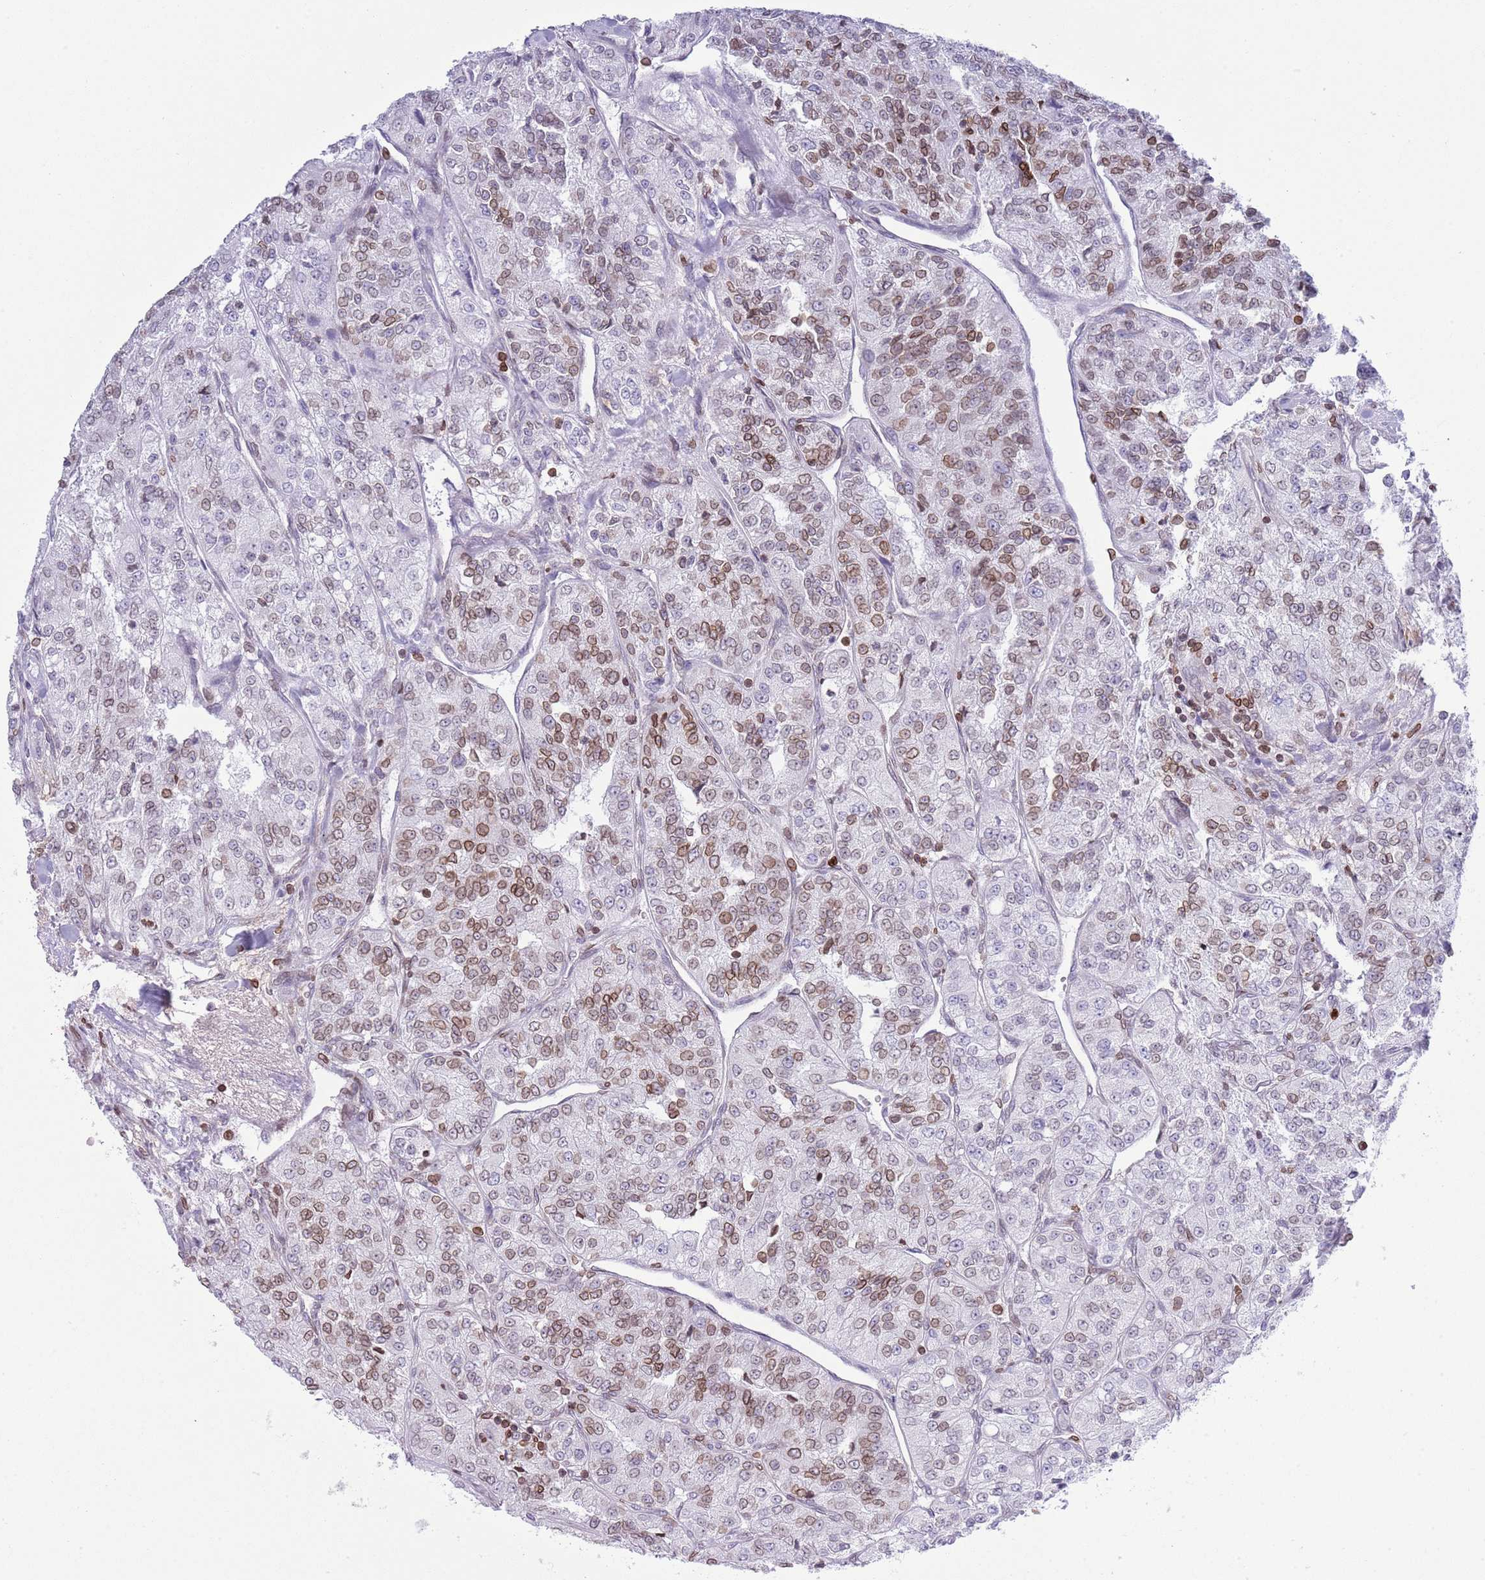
{"staining": {"intensity": "moderate", "quantity": "25%-75%", "location": "cytoplasmic/membranous,nuclear"}, "tissue": "renal cancer", "cell_type": "Tumor cells", "image_type": "cancer", "snomed": [{"axis": "morphology", "description": "Adenocarcinoma, NOS"}, {"axis": "topography", "description": "Kidney"}], "caption": "This photomicrograph displays renal cancer (adenocarcinoma) stained with immunohistochemistry (IHC) to label a protein in brown. The cytoplasmic/membranous and nuclear of tumor cells show moderate positivity for the protein. Nuclei are counter-stained blue.", "gene": "LBR", "patient": {"sex": "female", "age": 63}}